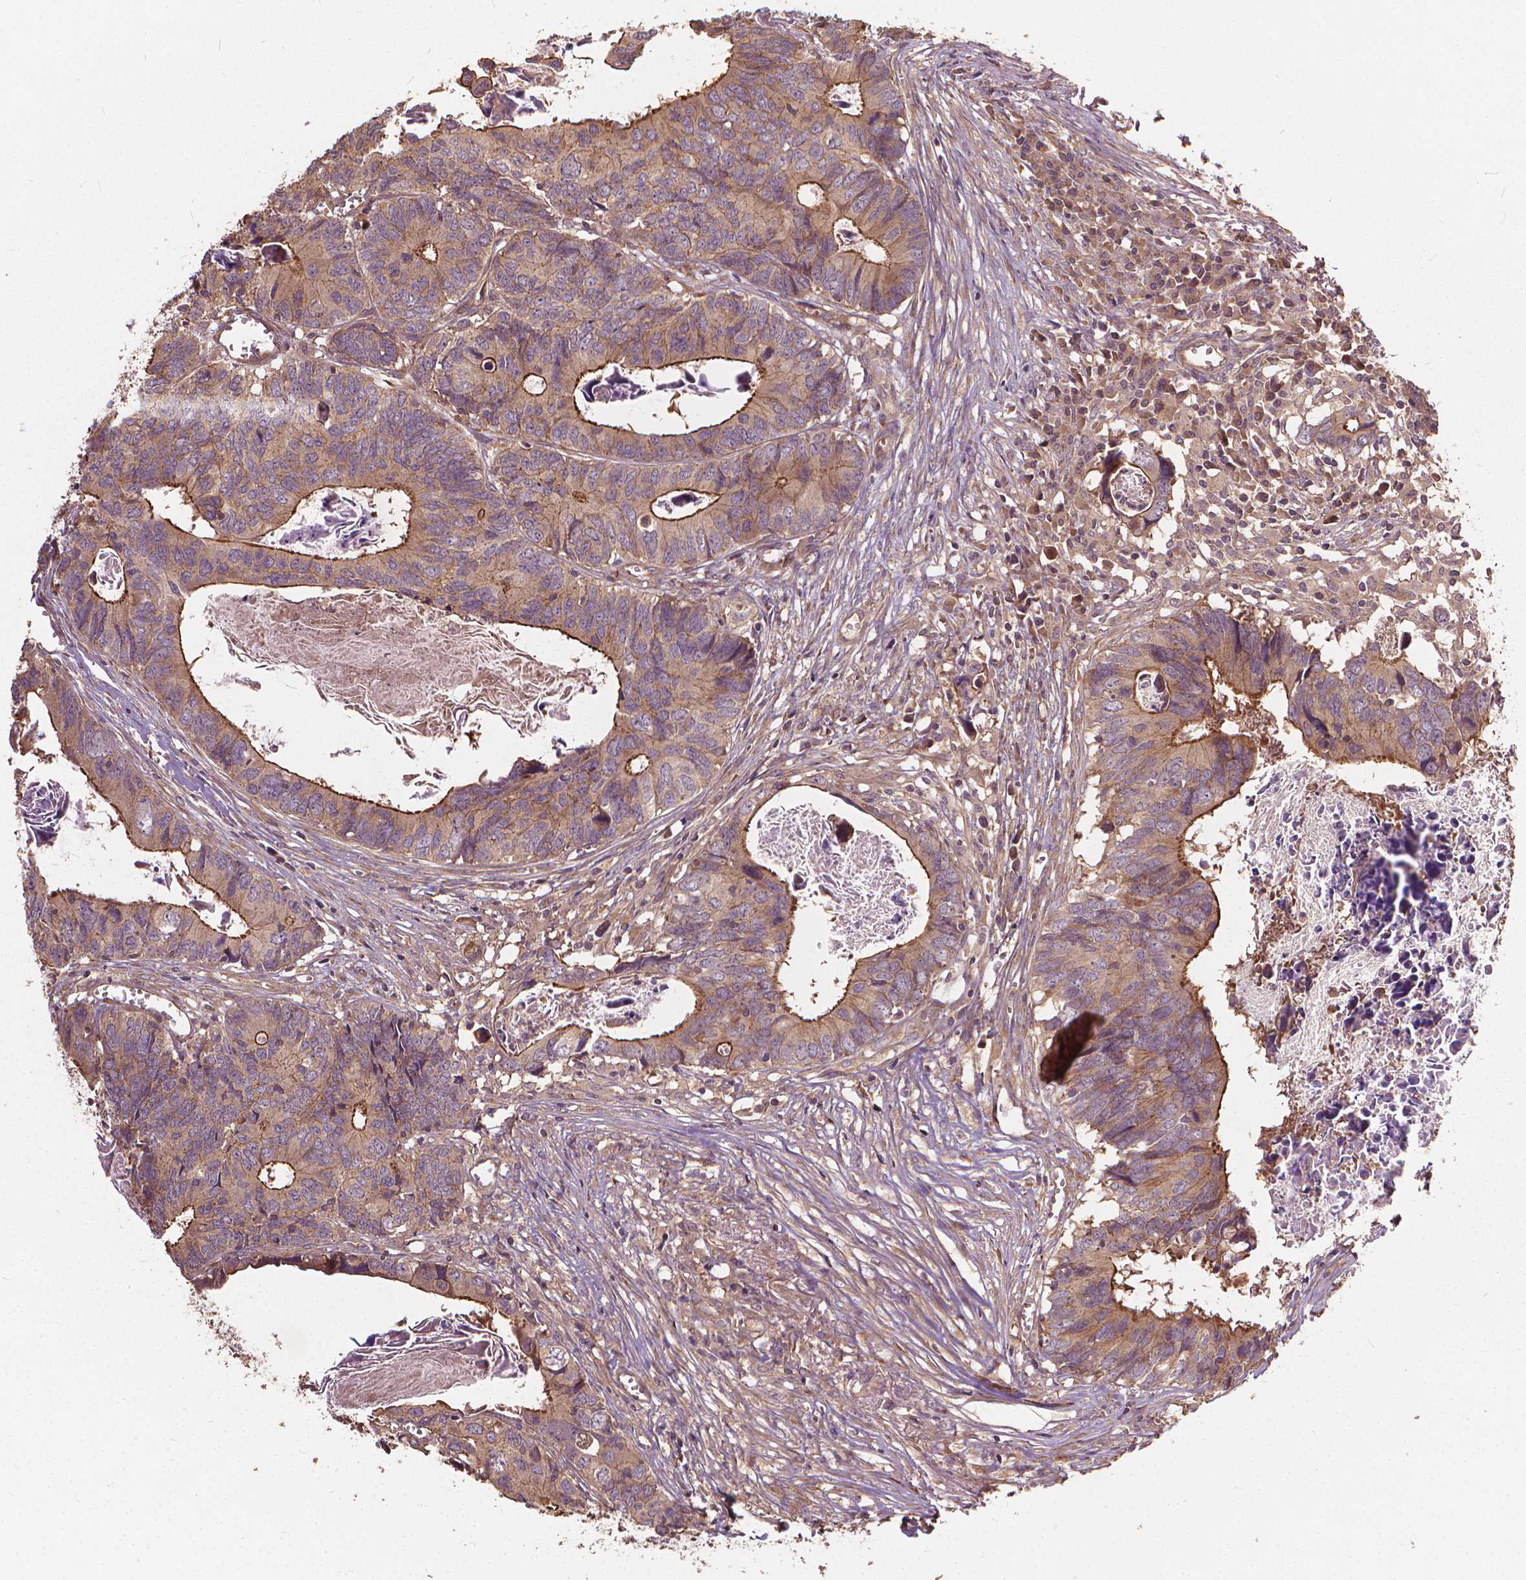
{"staining": {"intensity": "moderate", "quantity": ">75%", "location": "cytoplasmic/membranous"}, "tissue": "colorectal cancer", "cell_type": "Tumor cells", "image_type": "cancer", "snomed": [{"axis": "morphology", "description": "Adenocarcinoma, NOS"}, {"axis": "topography", "description": "Colon"}], "caption": "Immunohistochemical staining of human colorectal cancer displays medium levels of moderate cytoplasmic/membranous expression in approximately >75% of tumor cells.", "gene": "UBXN2A", "patient": {"sex": "female", "age": 82}}